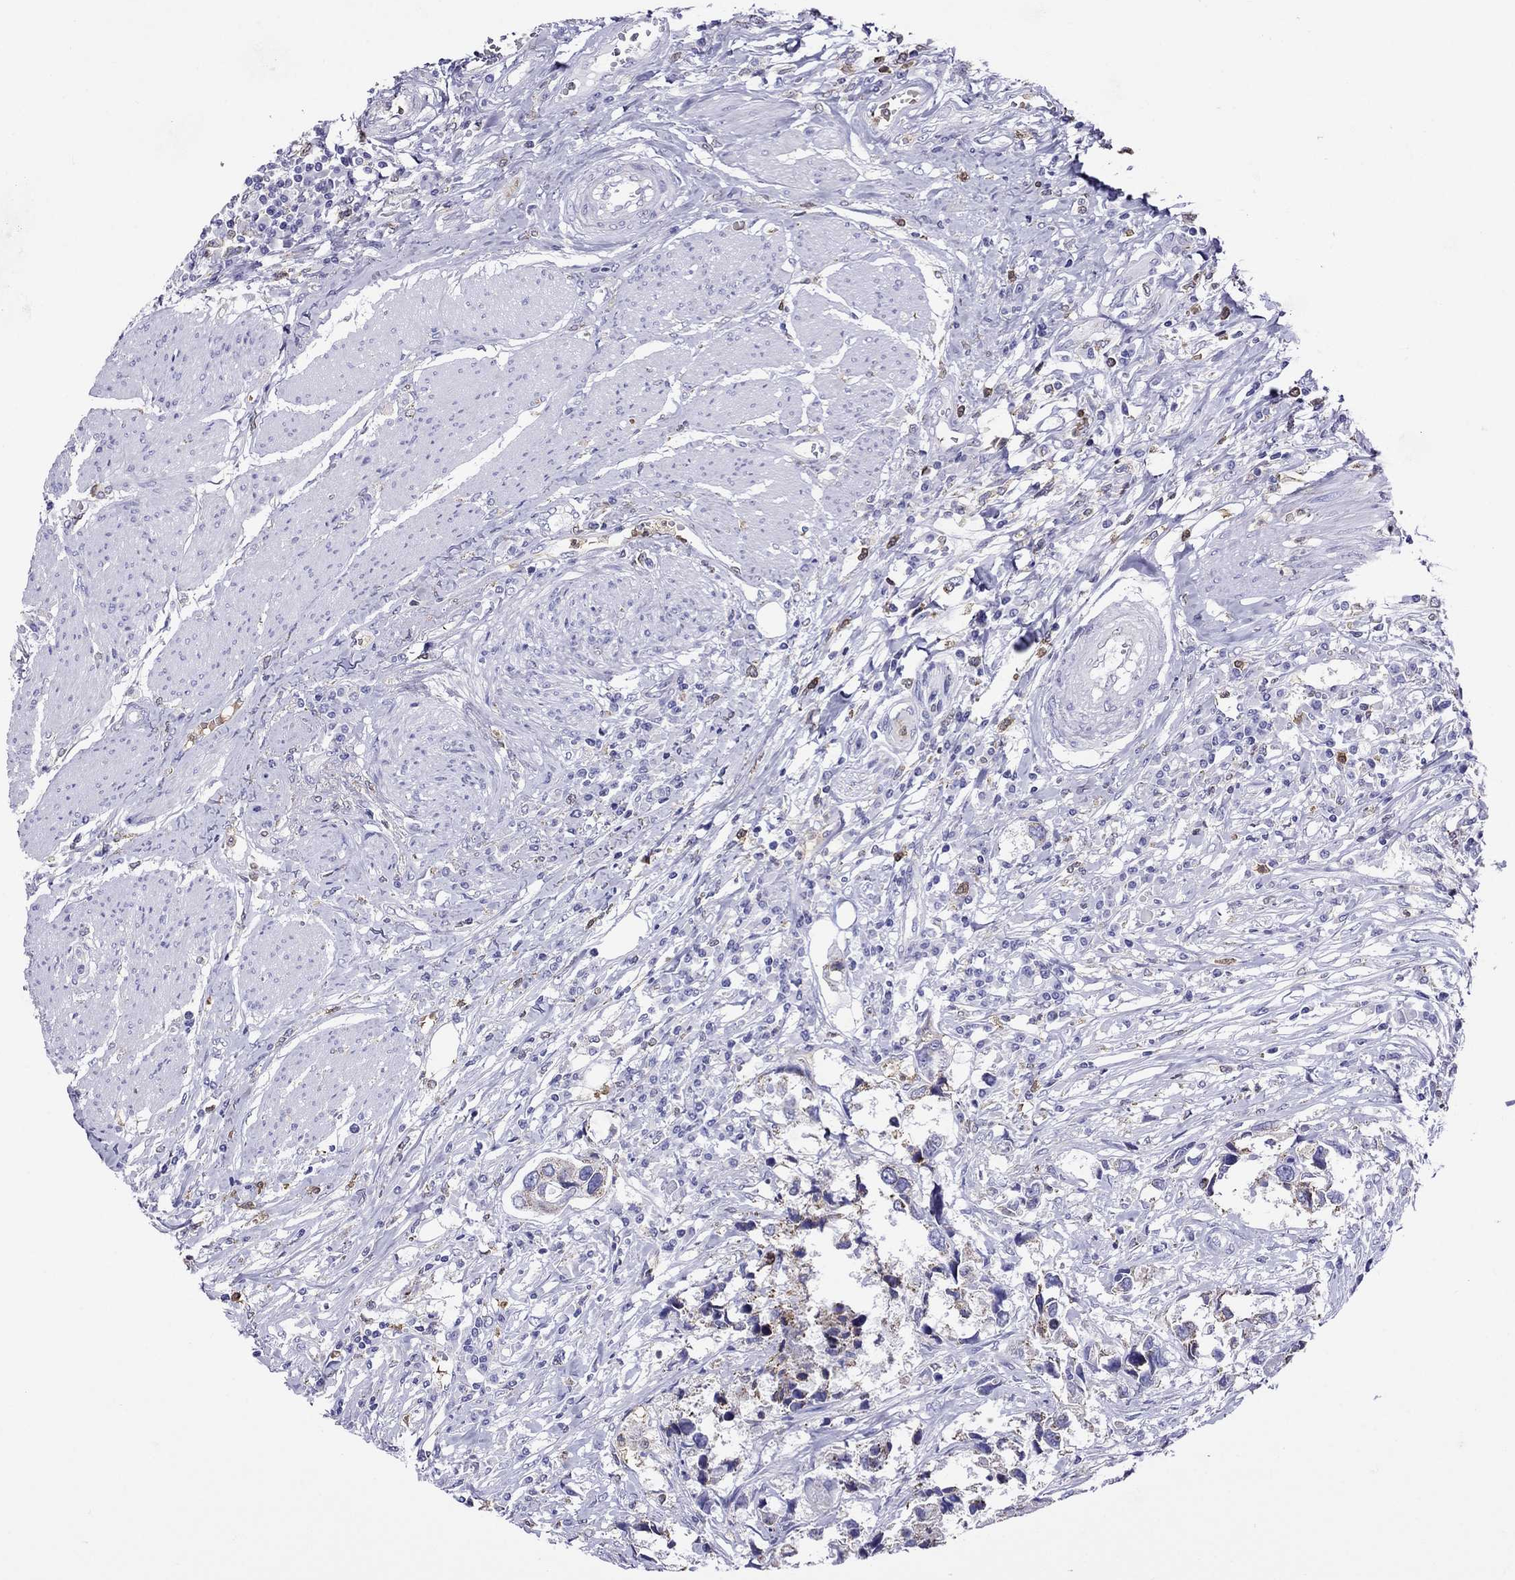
{"staining": {"intensity": "weak", "quantity": "<25%", "location": "cytoplasmic/membranous"}, "tissue": "urothelial cancer", "cell_type": "Tumor cells", "image_type": "cancer", "snomed": [{"axis": "morphology", "description": "Urothelial carcinoma, NOS"}, {"axis": "morphology", "description": "Urothelial carcinoma, High grade"}, {"axis": "topography", "description": "Urinary bladder"}], "caption": "This is an immunohistochemistry histopathology image of urothelial cancer. There is no positivity in tumor cells.", "gene": "SCG2", "patient": {"sex": "male", "age": 63}}